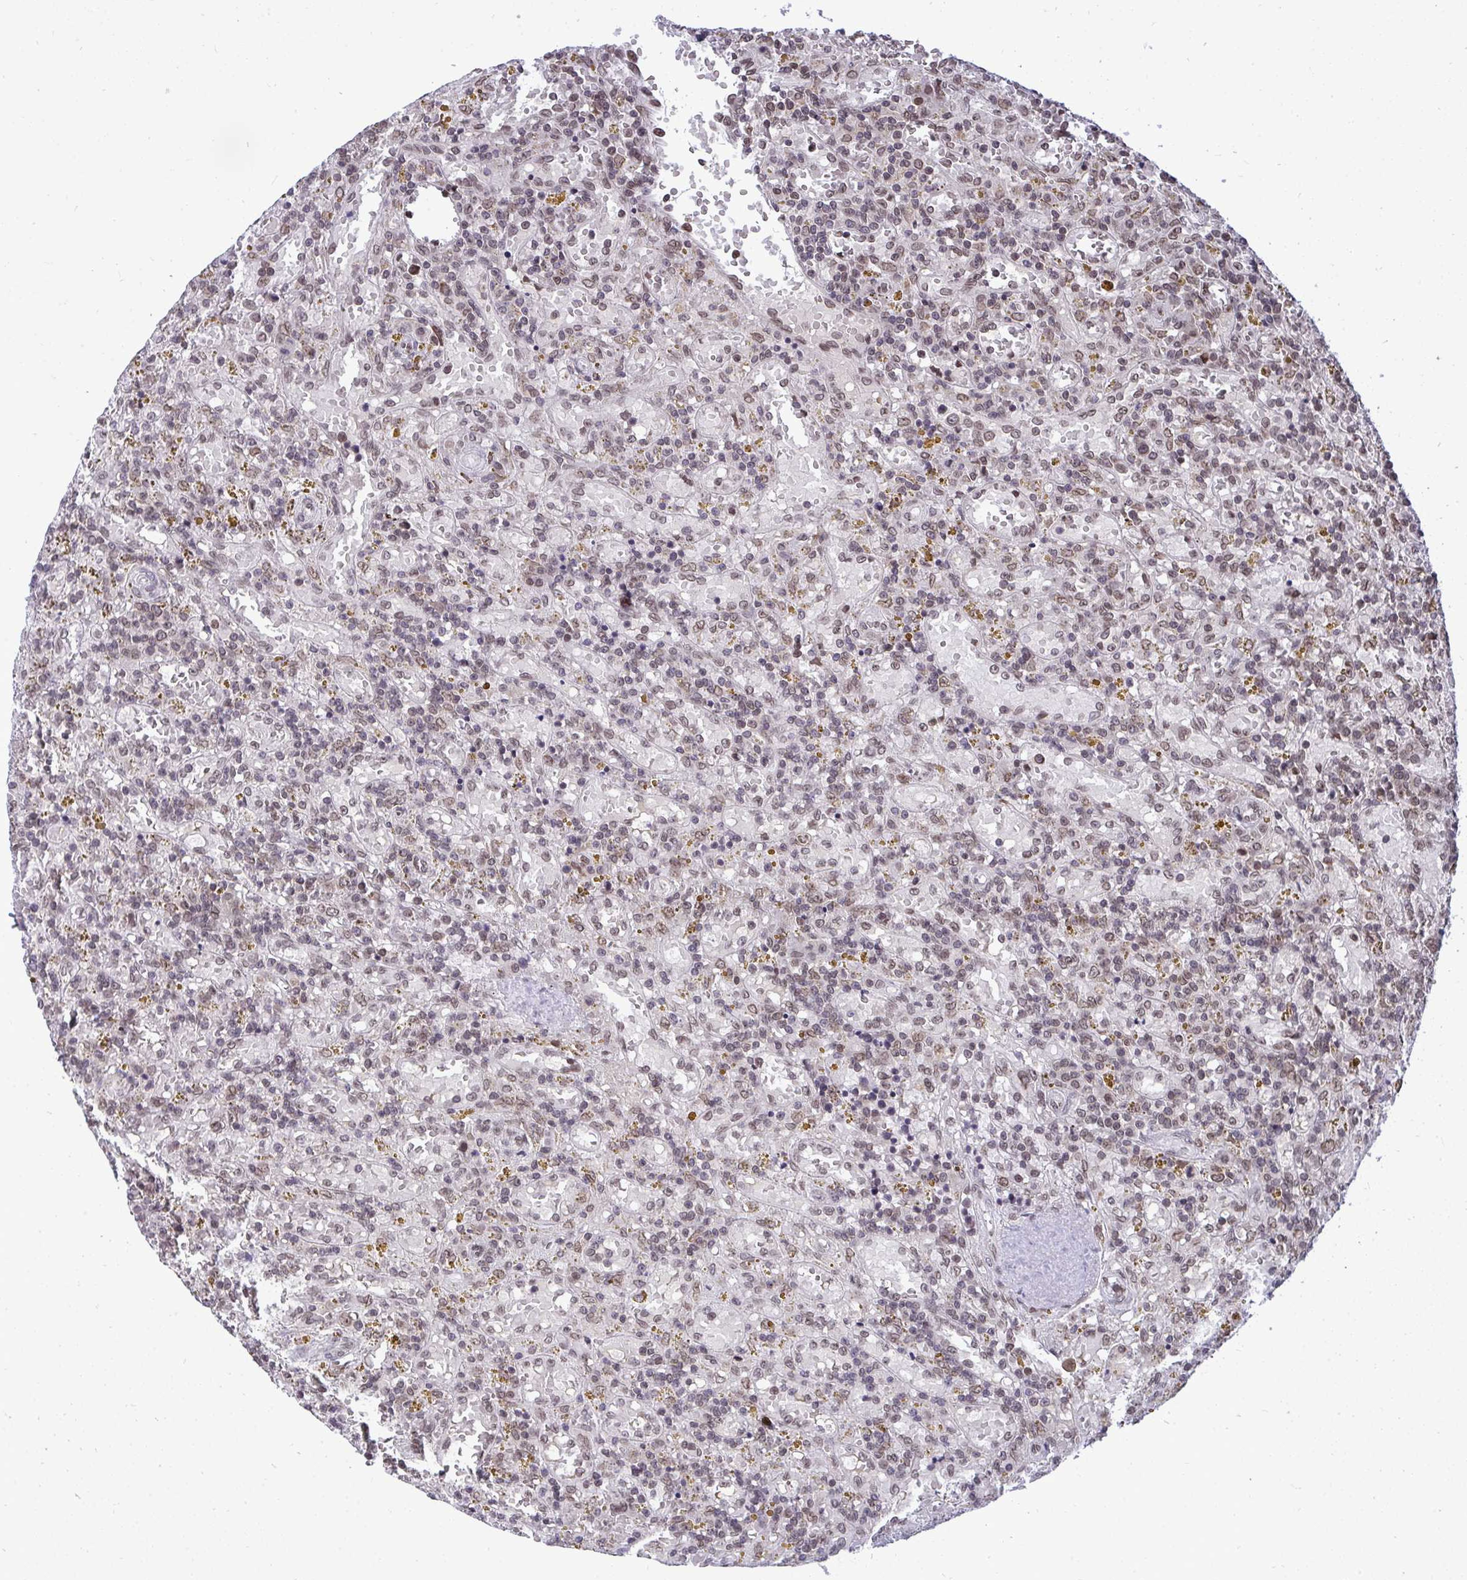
{"staining": {"intensity": "weak", "quantity": "<25%", "location": "nuclear"}, "tissue": "lymphoma", "cell_type": "Tumor cells", "image_type": "cancer", "snomed": [{"axis": "morphology", "description": "Malignant lymphoma, non-Hodgkin's type, Low grade"}, {"axis": "topography", "description": "Spleen"}], "caption": "Immunohistochemical staining of human lymphoma shows no significant staining in tumor cells. Nuclei are stained in blue.", "gene": "JPT1", "patient": {"sex": "female", "age": 65}}